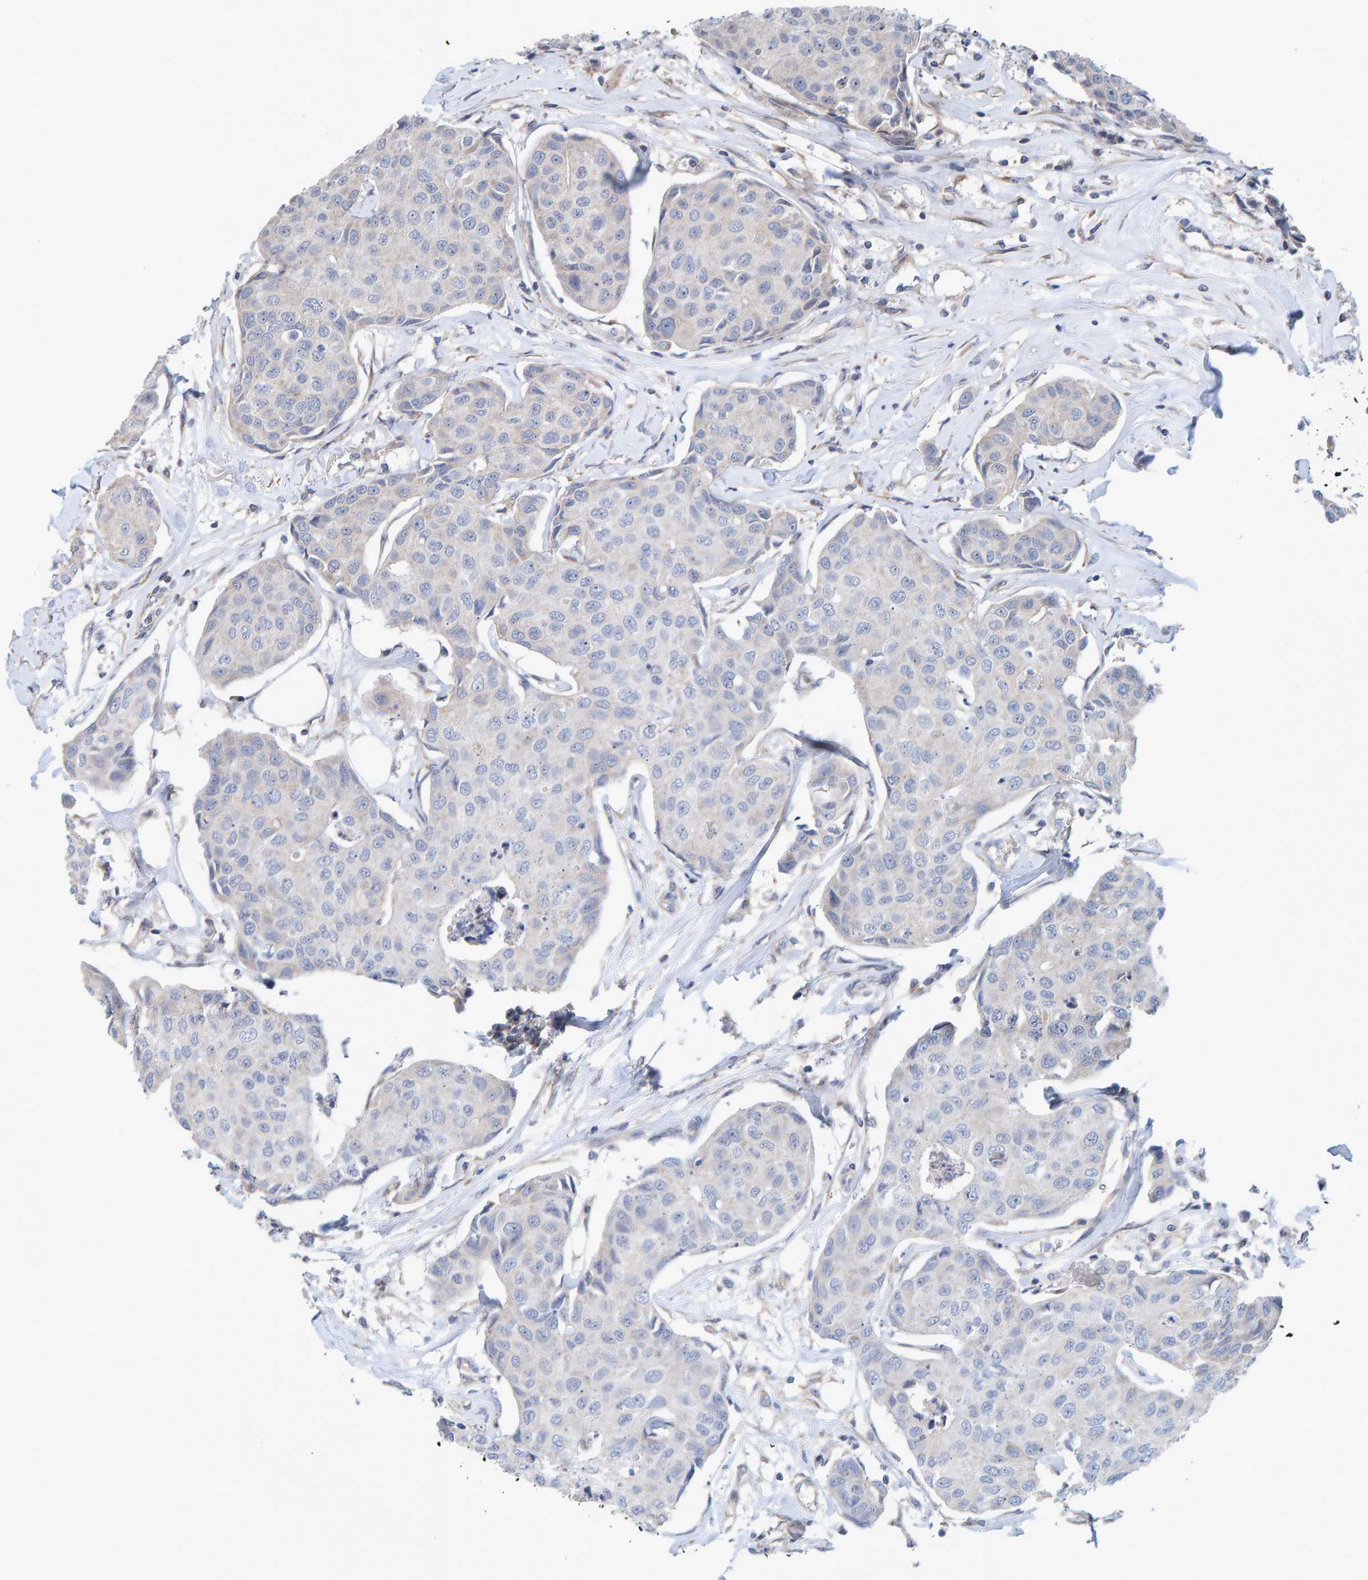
{"staining": {"intensity": "negative", "quantity": "none", "location": "none"}, "tissue": "breast cancer", "cell_type": "Tumor cells", "image_type": "cancer", "snomed": [{"axis": "morphology", "description": "Duct carcinoma"}, {"axis": "topography", "description": "Breast"}], "caption": "Immunohistochemical staining of breast cancer (intraductal carcinoma) reveals no significant staining in tumor cells.", "gene": "RGP1", "patient": {"sex": "female", "age": 80}}